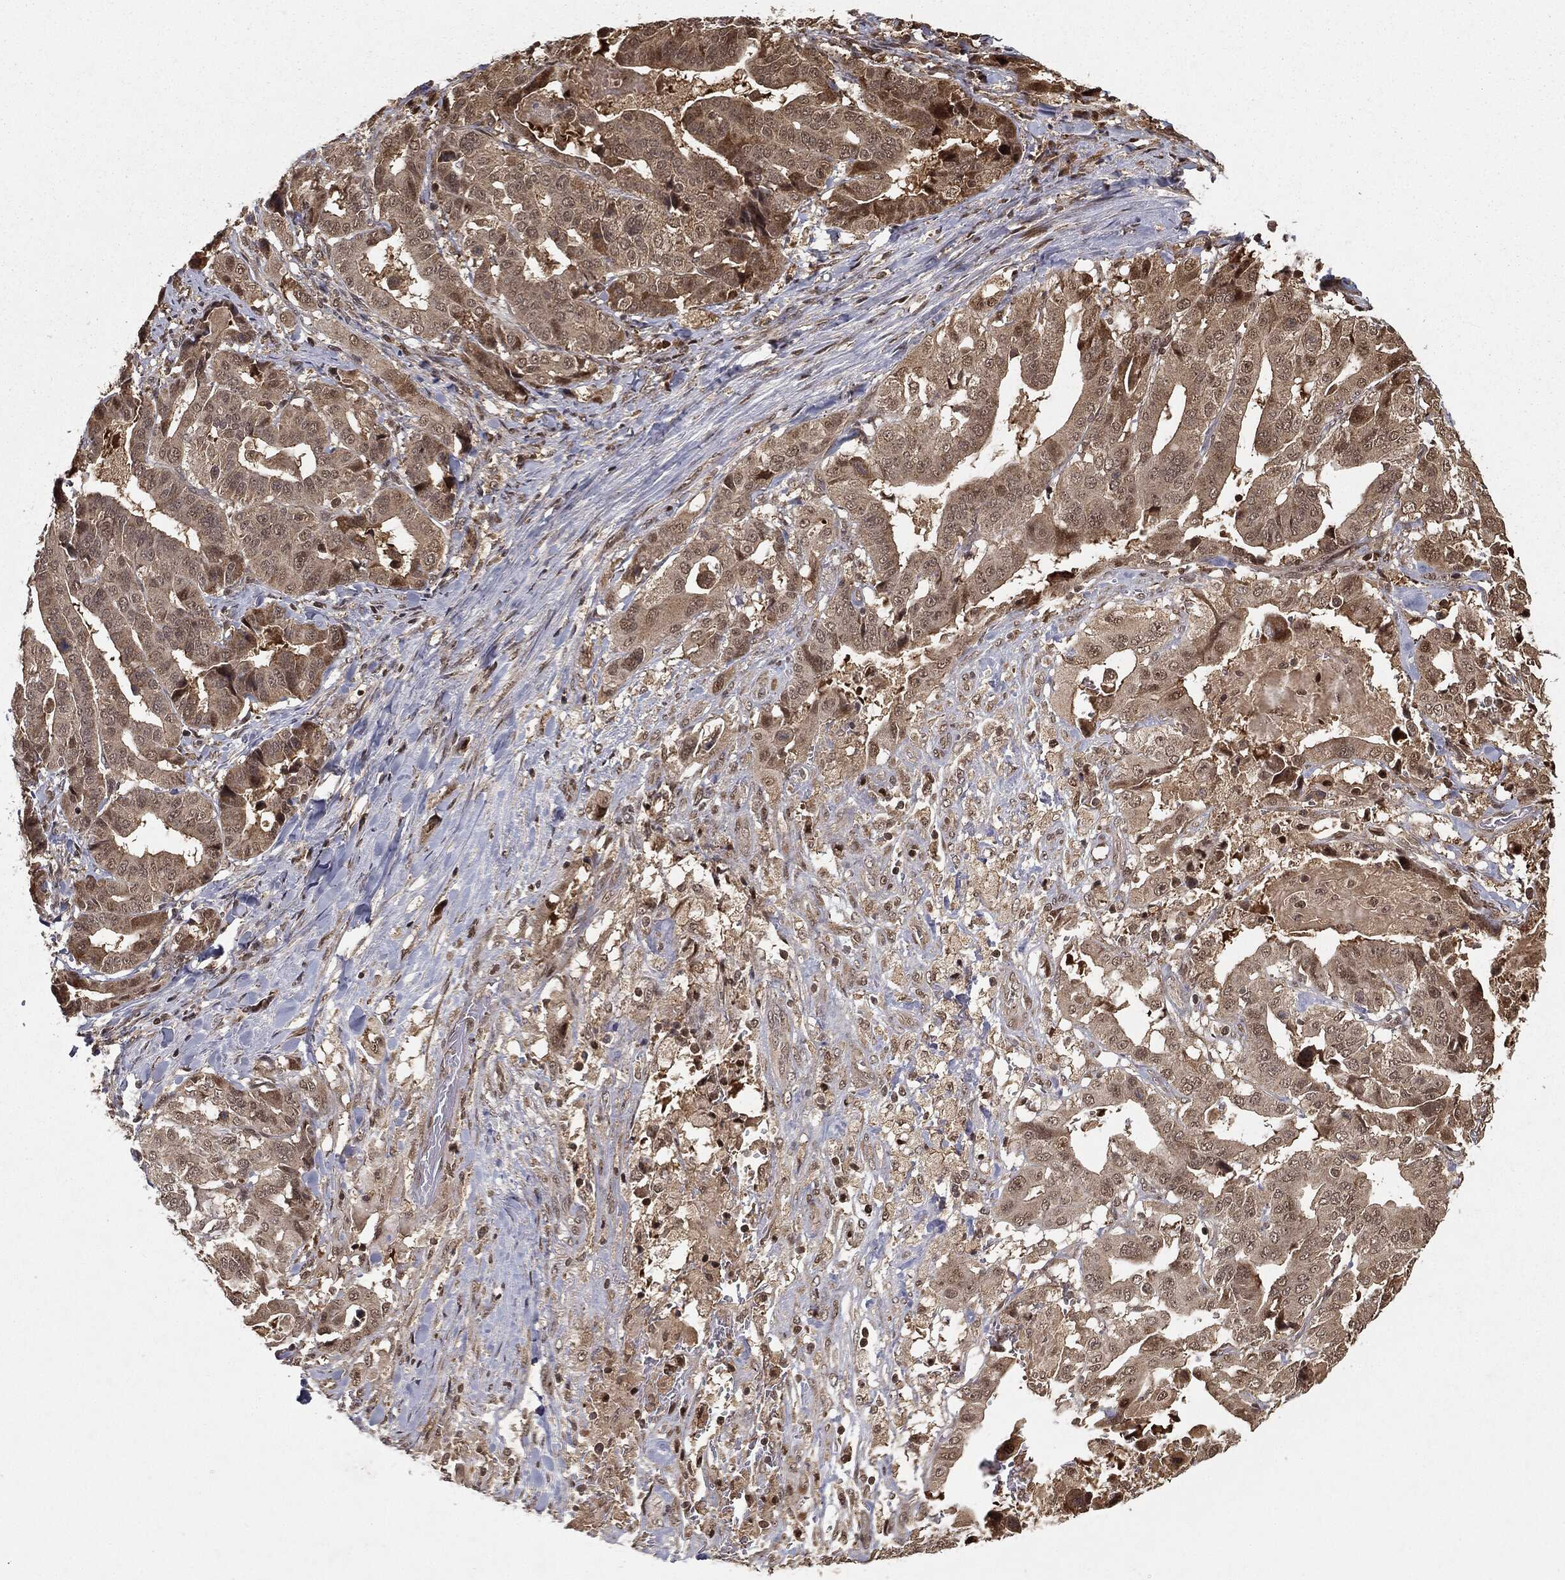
{"staining": {"intensity": "moderate", "quantity": "25%-75%", "location": "cytoplasmic/membranous"}, "tissue": "stomach cancer", "cell_type": "Tumor cells", "image_type": "cancer", "snomed": [{"axis": "morphology", "description": "Adenocarcinoma, NOS"}, {"axis": "topography", "description": "Stomach"}], "caption": "The immunohistochemical stain labels moderate cytoplasmic/membranous staining in tumor cells of stomach cancer tissue.", "gene": "ZNHIT6", "patient": {"sex": "male", "age": 48}}